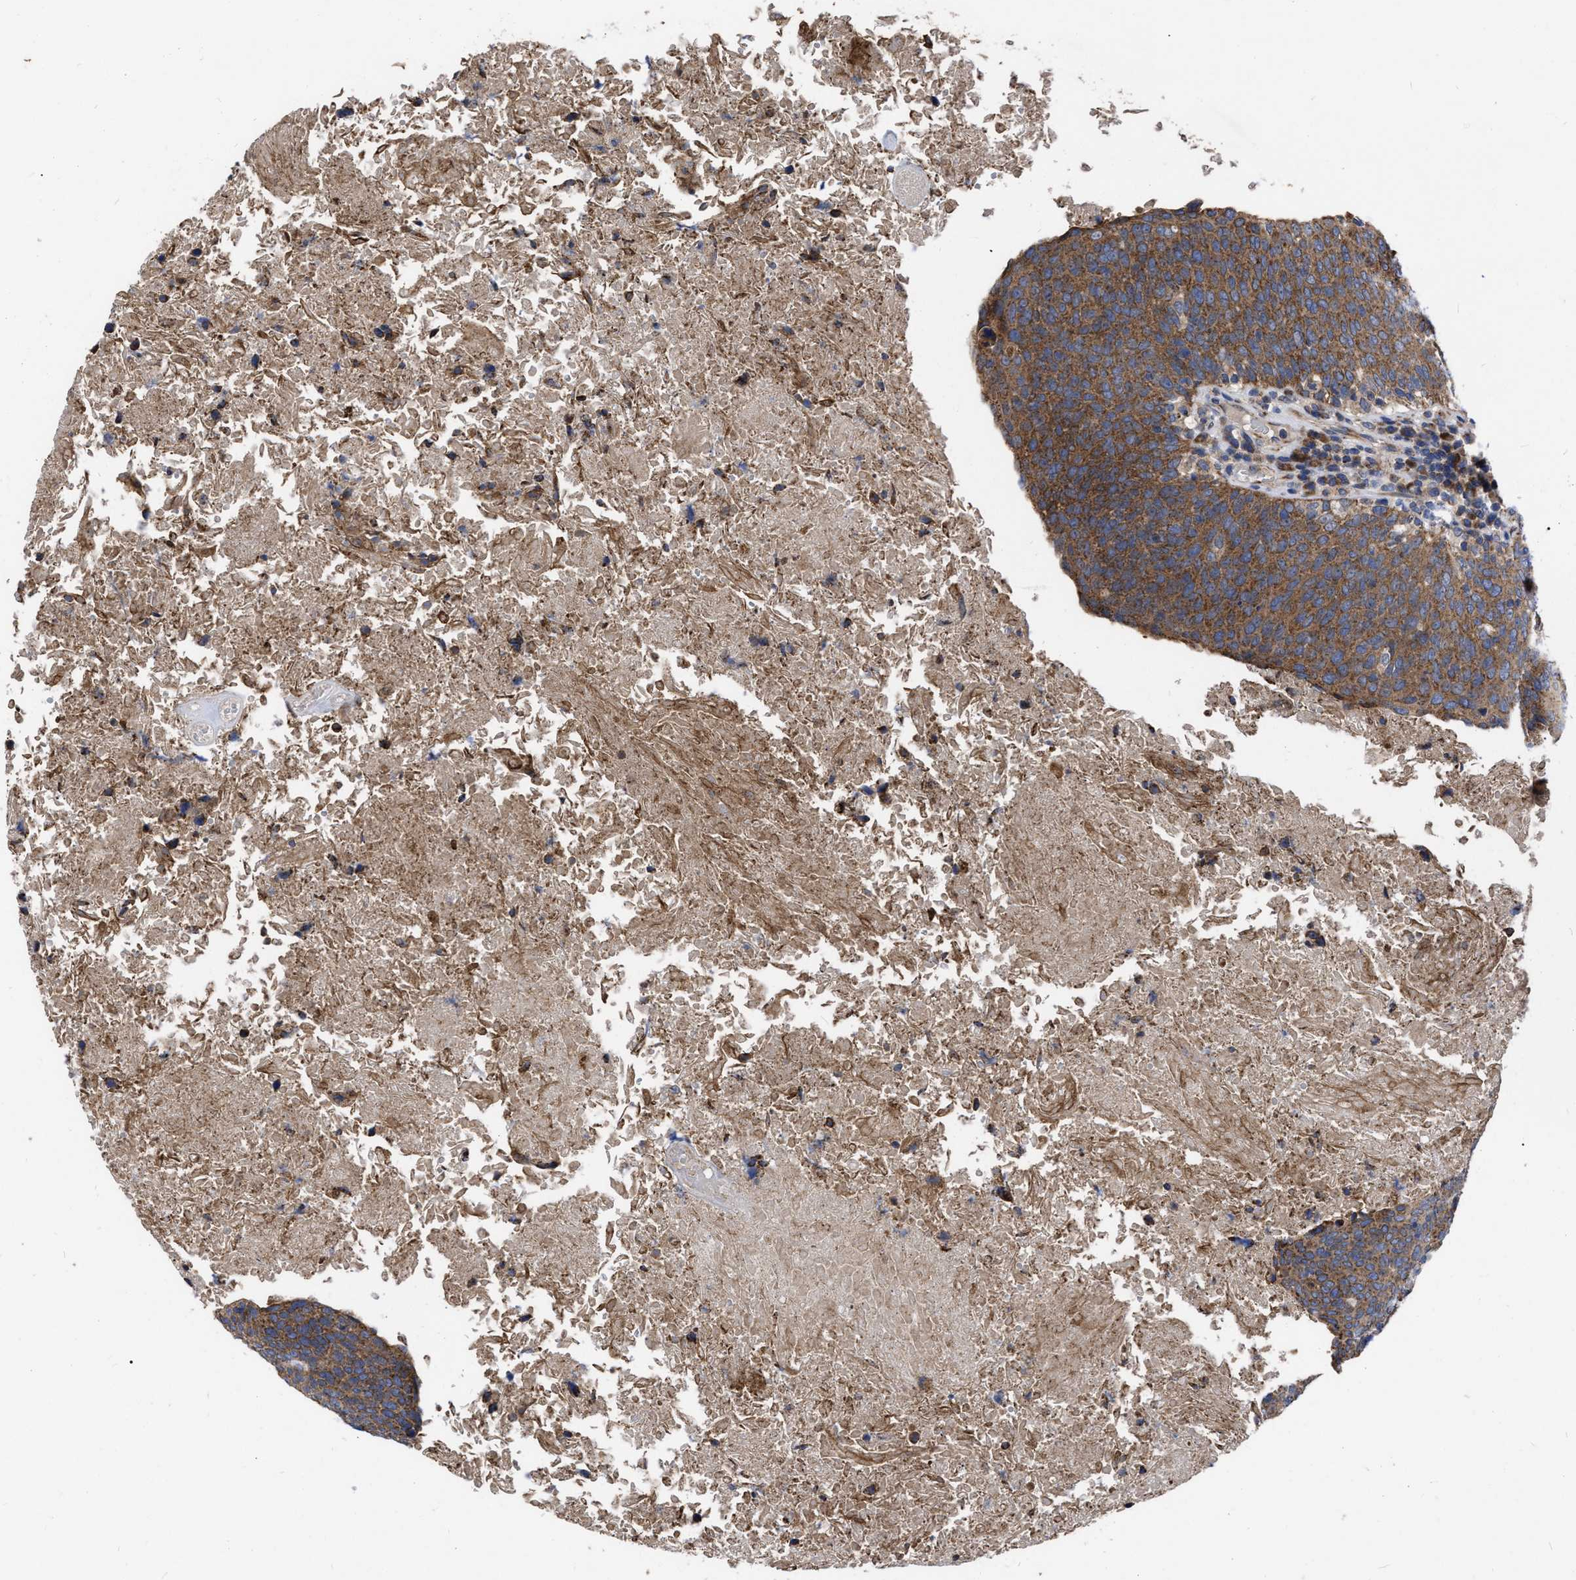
{"staining": {"intensity": "moderate", "quantity": ">75%", "location": "cytoplasmic/membranous"}, "tissue": "head and neck cancer", "cell_type": "Tumor cells", "image_type": "cancer", "snomed": [{"axis": "morphology", "description": "Squamous cell carcinoma, NOS"}, {"axis": "morphology", "description": "Squamous cell carcinoma, metastatic, NOS"}, {"axis": "topography", "description": "Lymph node"}, {"axis": "topography", "description": "Head-Neck"}], "caption": "Protein staining exhibits moderate cytoplasmic/membranous expression in about >75% of tumor cells in metastatic squamous cell carcinoma (head and neck). The staining was performed using DAB (3,3'-diaminobenzidine), with brown indicating positive protein expression. Nuclei are stained blue with hematoxylin.", "gene": "CDKN2C", "patient": {"sex": "male", "age": 62}}